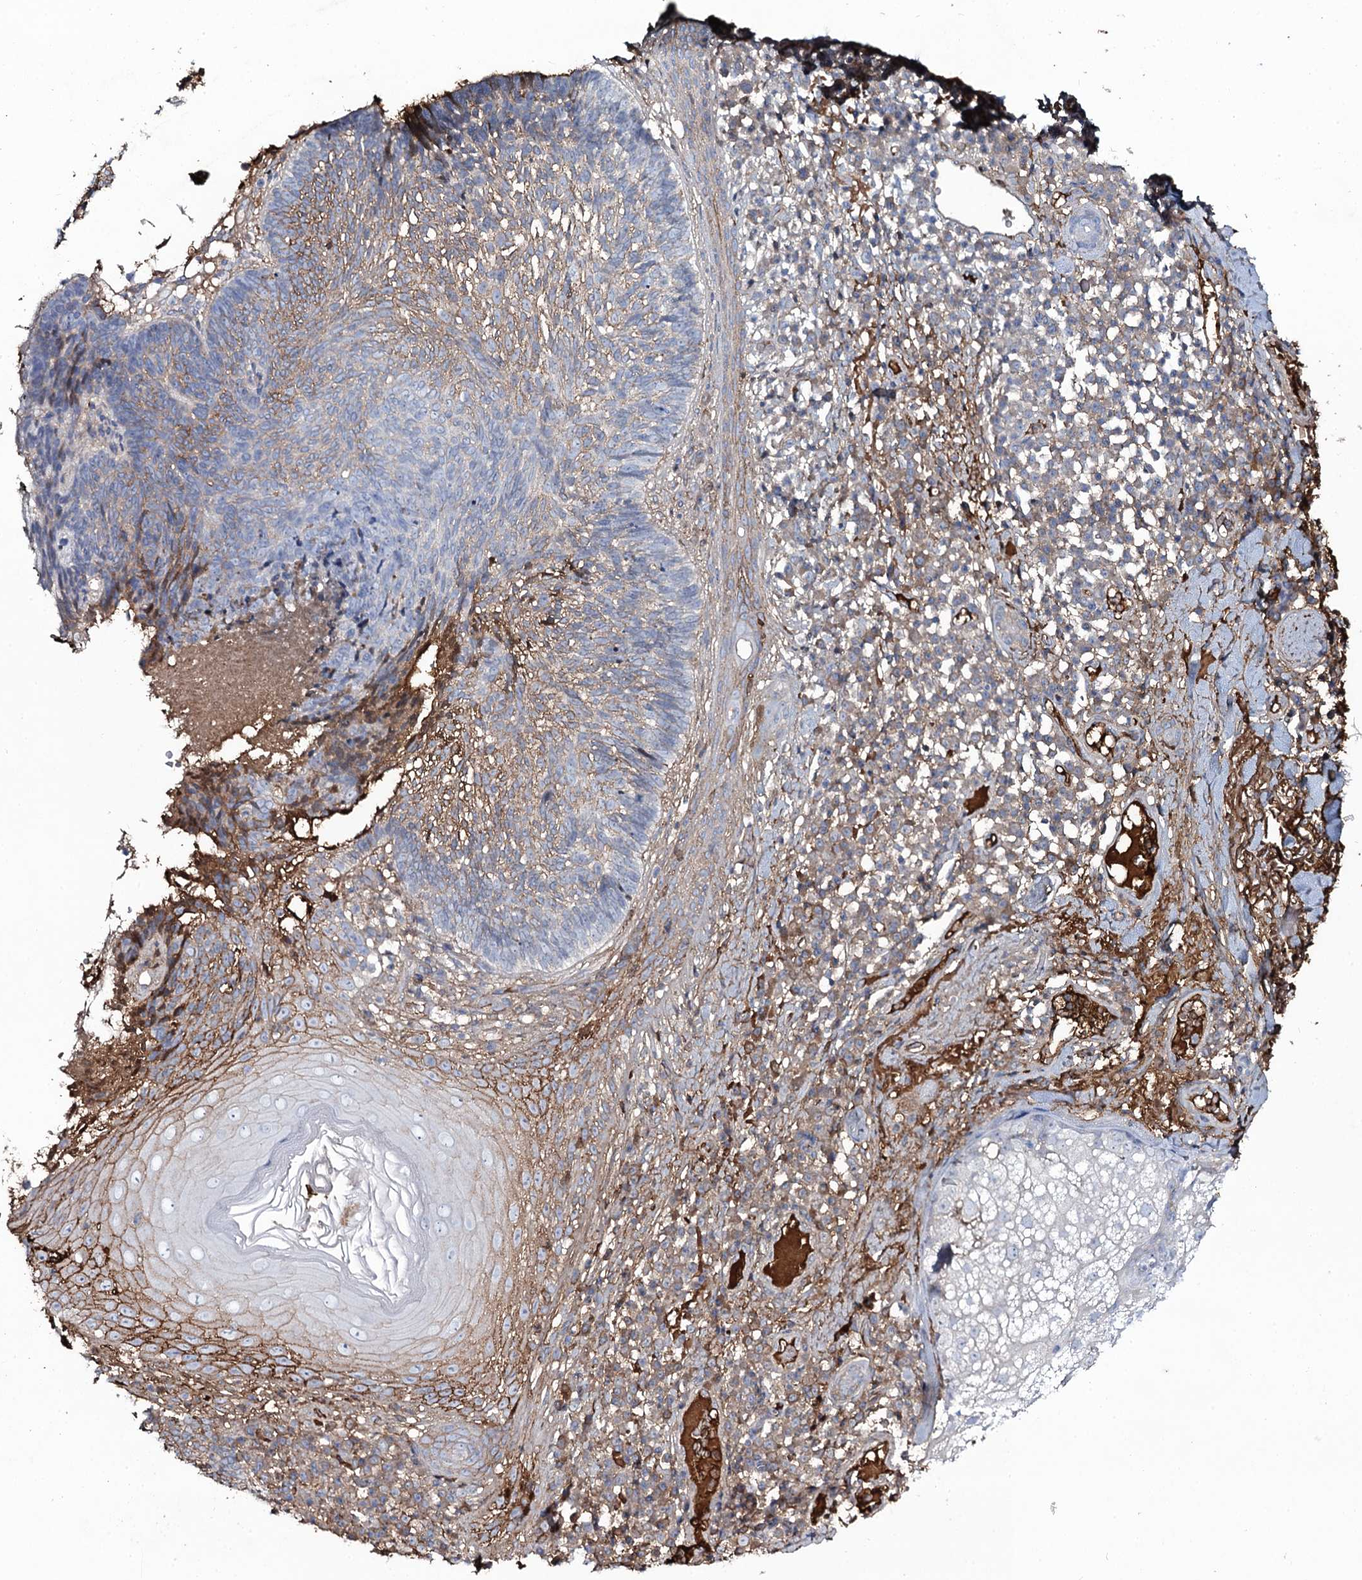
{"staining": {"intensity": "moderate", "quantity": "25%-75%", "location": "cytoplasmic/membranous"}, "tissue": "skin cancer", "cell_type": "Tumor cells", "image_type": "cancer", "snomed": [{"axis": "morphology", "description": "Basal cell carcinoma"}, {"axis": "topography", "description": "Skin"}], "caption": "This micrograph demonstrates immunohistochemistry staining of skin cancer, with medium moderate cytoplasmic/membranous expression in approximately 25%-75% of tumor cells.", "gene": "EDN1", "patient": {"sex": "male", "age": 88}}